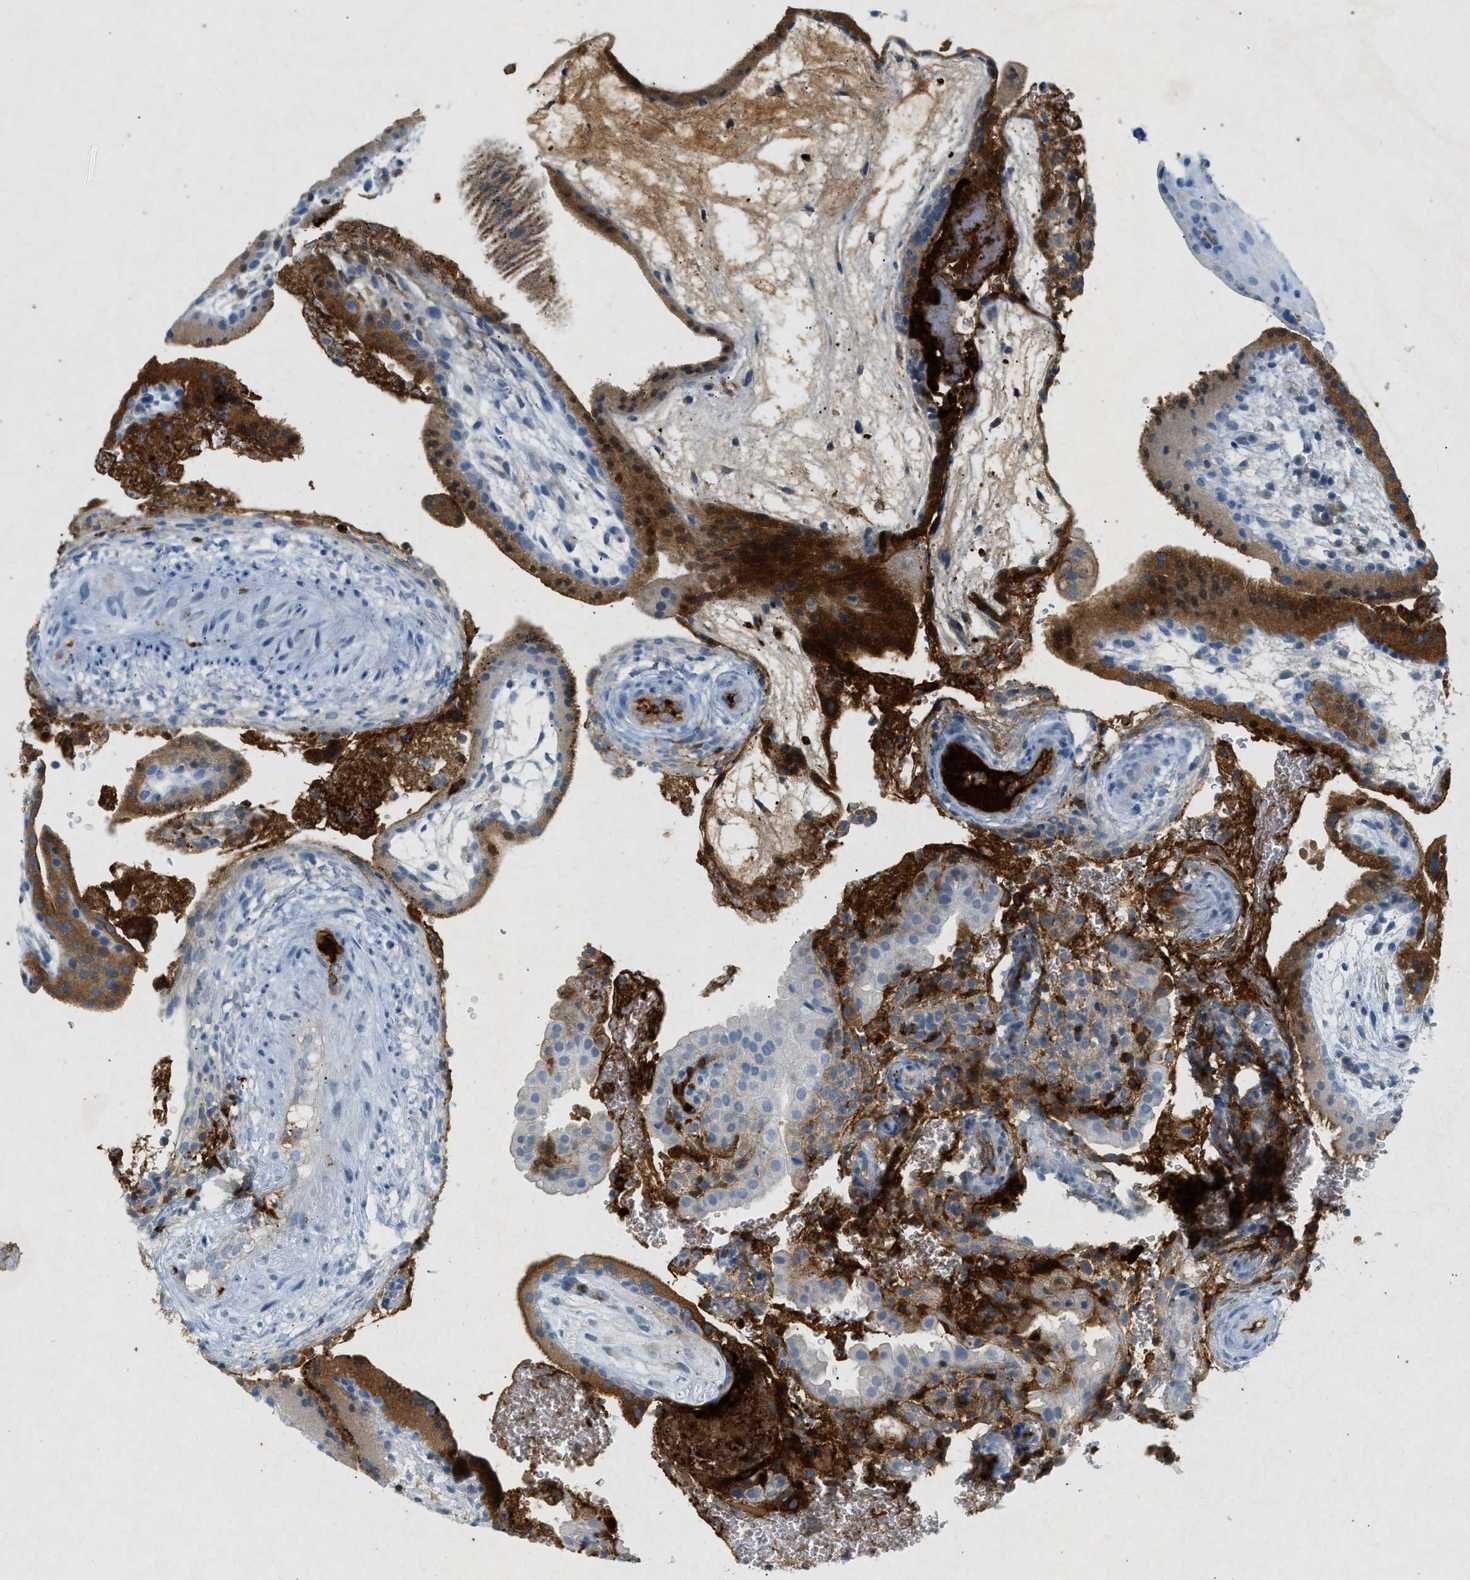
{"staining": {"intensity": "moderate", "quantity": ">75%", "location": "cytoplasmic/membranous"}, "tissue": "placenta", "cell_type": "Trophoblastic cells", "image_type": "normal", "snomed": [{"axis": "morphology", "description": "Normal tissue, NOS"}, {"axis": "topography", "description": "Placenta"}], "caption": "Protein staining exhibits moderate cytoplasmic/membranous expression in about >75% of trophoblastic cells in unremarkable placenta.", "gene": "F2", "patient": {"sex": "female", "age": 19}}